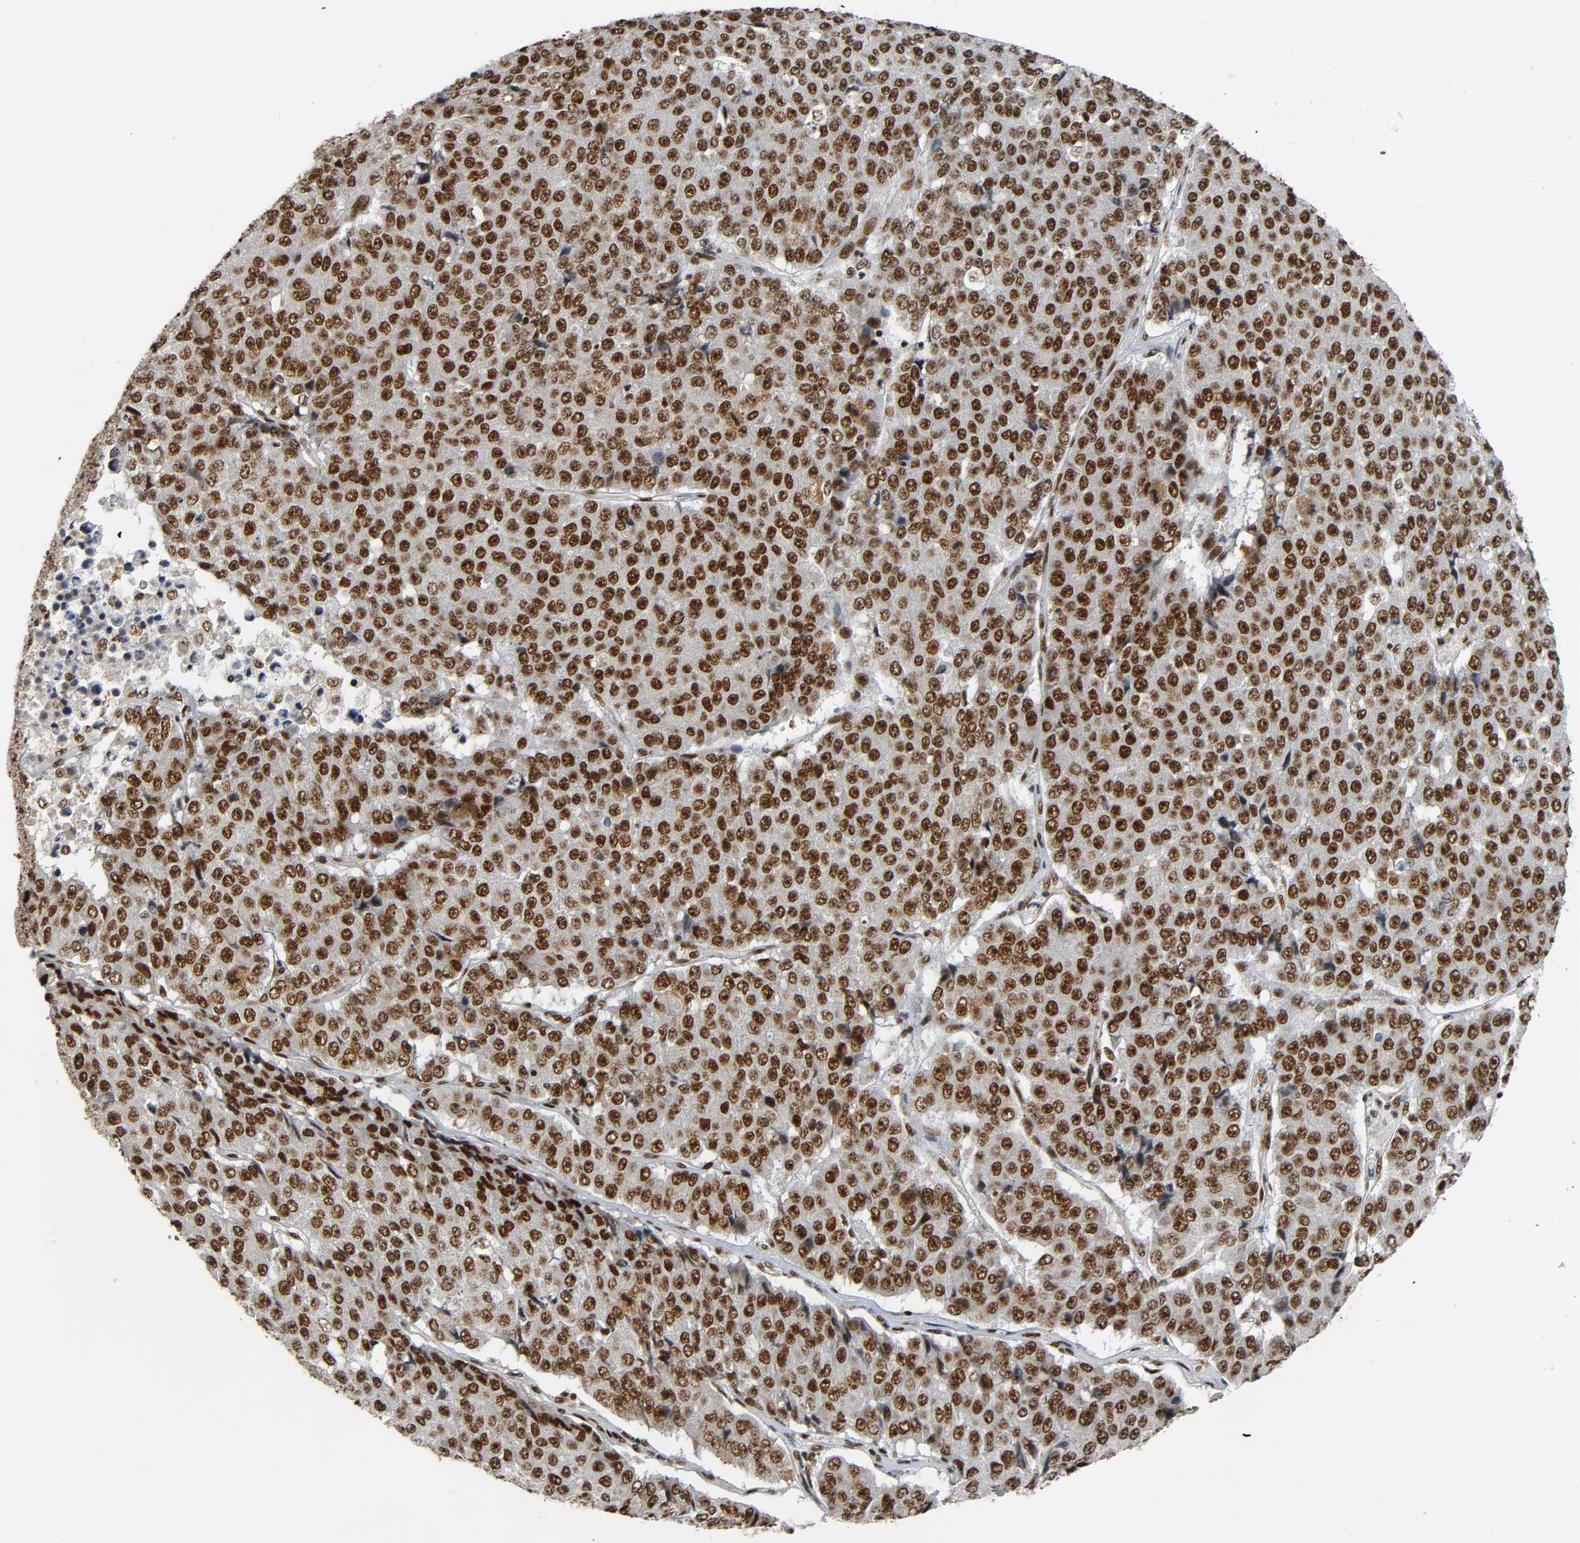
{"staining": {"intensity": "strong", "quantity": ">75%", "location": "nuclear"}, "tissue": "pancreatic cancer", "cell_type": "Tumor cells", "image_type": "cancer", "snomed": [{"axis": "morphology", "description": "Adenocarcinoma, NOS"}, {"axis": "topography", "description": "Pancreas"}], "caption": "Strong nuclear positivity is present in approximately >75% of tumor cells in adenocarcinoma (pancreatic). (DAB IHC, brown staining for protein, blue staining for nuclei).", "gene": "CDK9", "patient": {"sex": "male", "age": 50}}